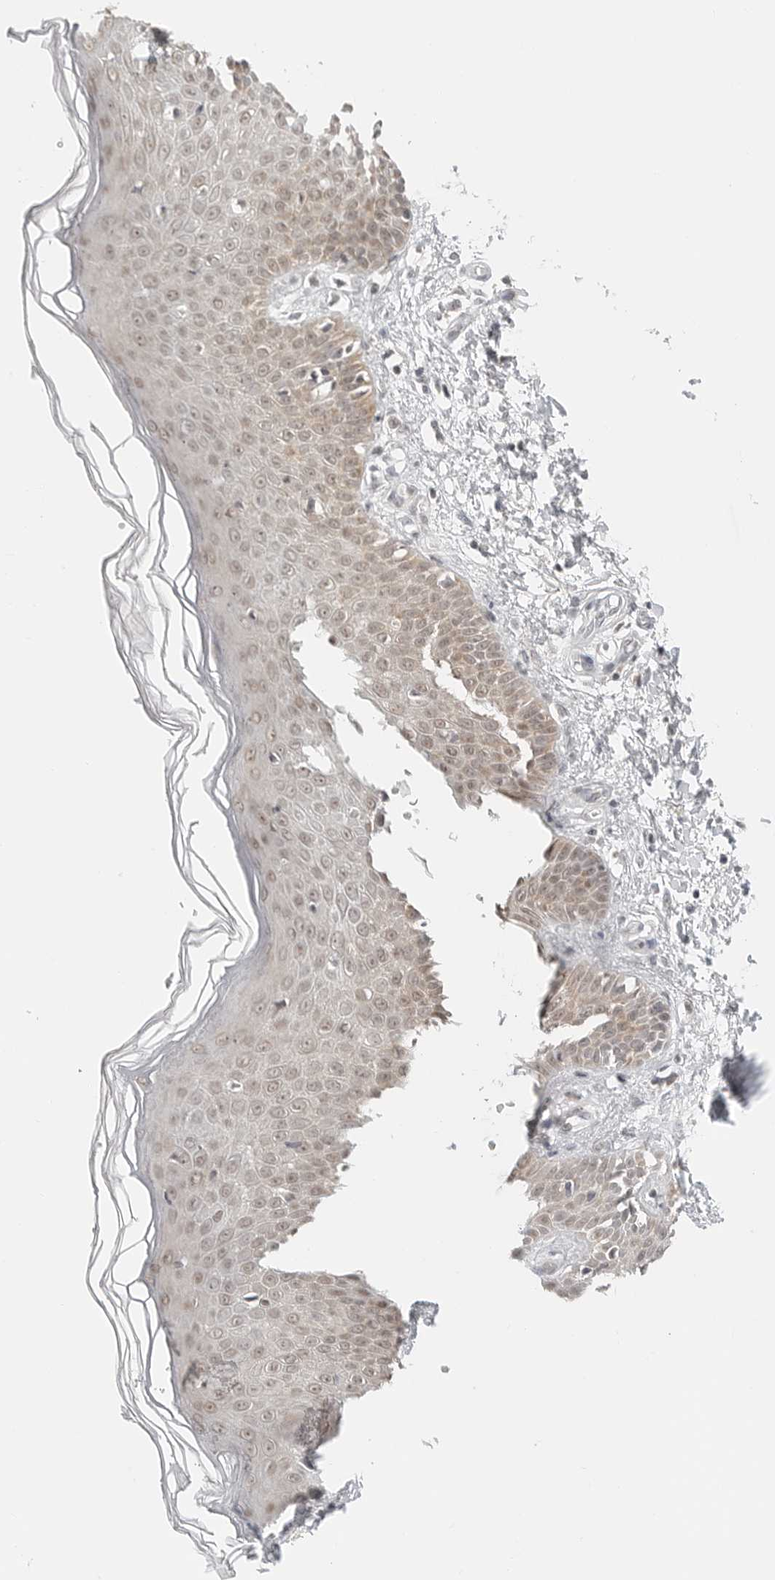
{"staining": {"intensity": "negative", "quantity": "none", "location": "none"}, "tissue": "skin", "cell_type": "Fibroblasts", "image_type": "normal", "snomed": [{"axis": "morphology", "description": "Normal tissue, NOS"}, {"axis": "morphology", "description": "Inflammation, NOS"}, {"axis": "topography", "description": "Skin"}], "caption": "This is an IHC histopathology image of benign skin. There is no staining in fibroblasts.", "gene": "METAP1", "patient": {"sex": "female", "age": 44}}